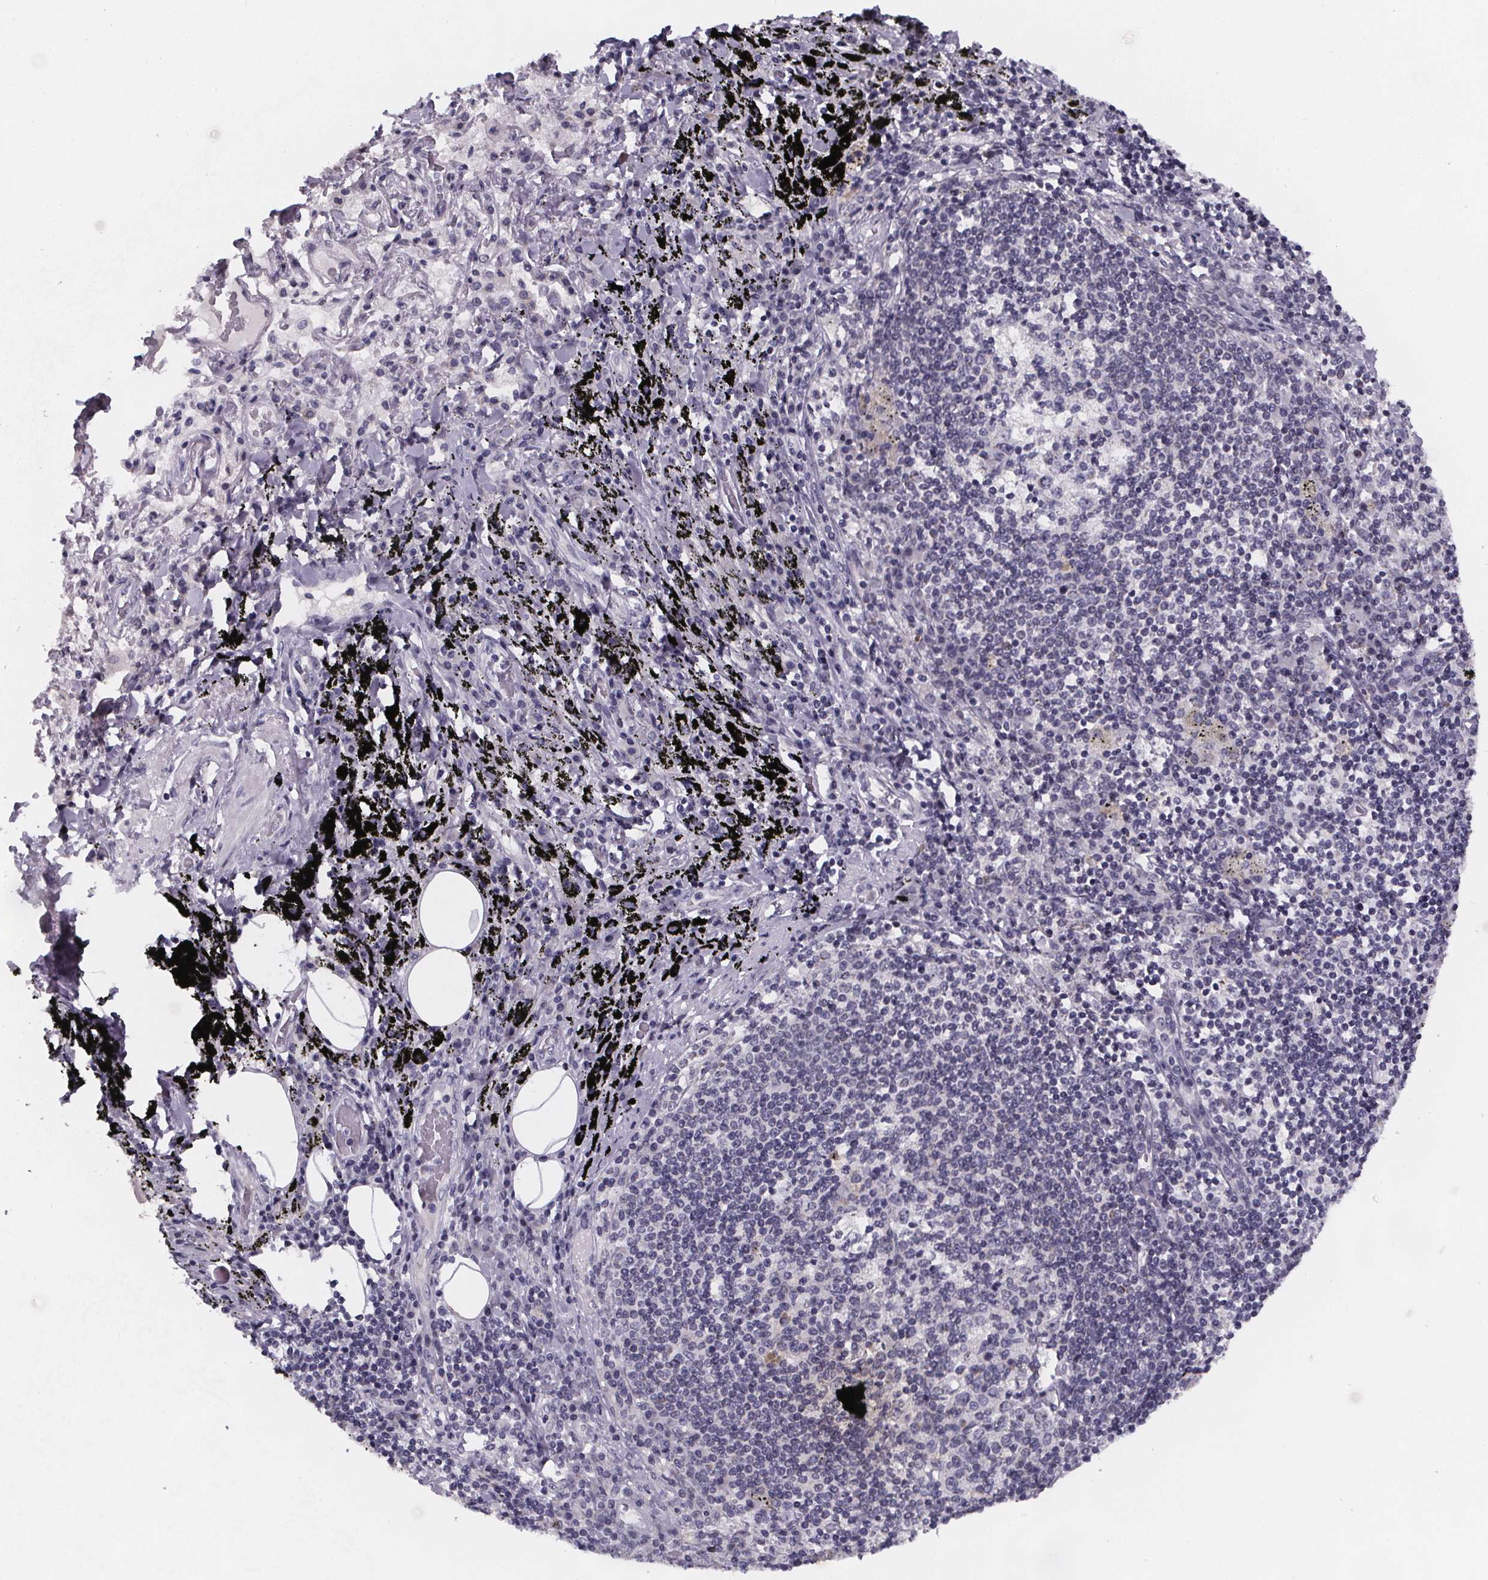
{"staining": {"intensity": "negative", "quantity": "none", "location": "none"}, "tissue": "adipose tissue", "cell_type": "Adipocytes", "image_type": "normal", "snomed": [{"axis": "morphology", "description": "Normal tissue, NOS"}, {"axis": "topography", "description": "Bronchus"}, {"axis": "topography", "description": "Lung"}], "caption": "IHC of unremarkable human adipose tissue displays no staining in adipocytes.", "gene": "PAH", "patient": {"sex": "female", "age": 57}}